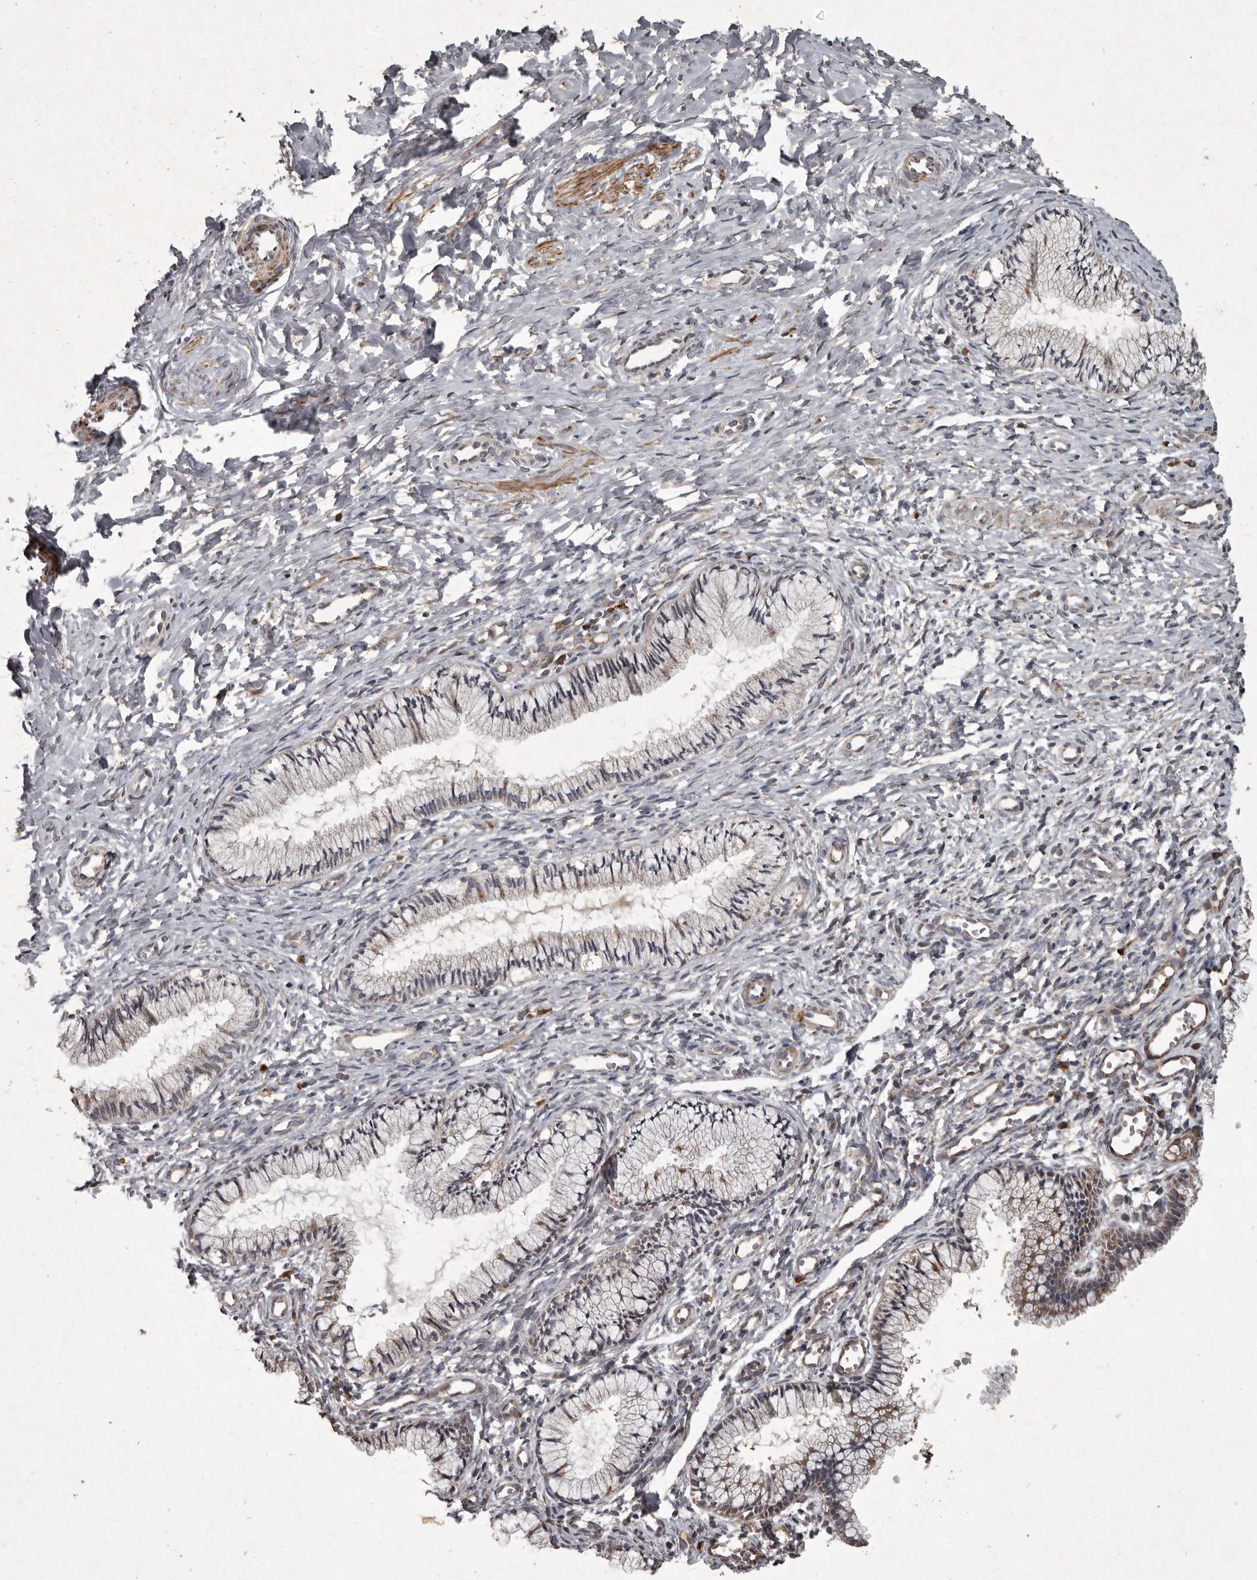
{"staining": {"intensity": "moderate", "quantity": "<25%", "location": "cytoplasmic/membranous"}, "tissue": "cervix", "cell_type": "Glandular cells", "image_type": "normal", "snomed": [{"axis": "morphology", "description": "Normal tissue, NOS"}, {"axis": "topography", "description": "Cervix"}], "caption": "Immunohistochemical staining of normal human cervix shows moderate cytoplasmic/membranous protein staining in about <25% of glandular cells.", "gene": "MRPS15", "patient": {"sex": "female", "age": 27}}